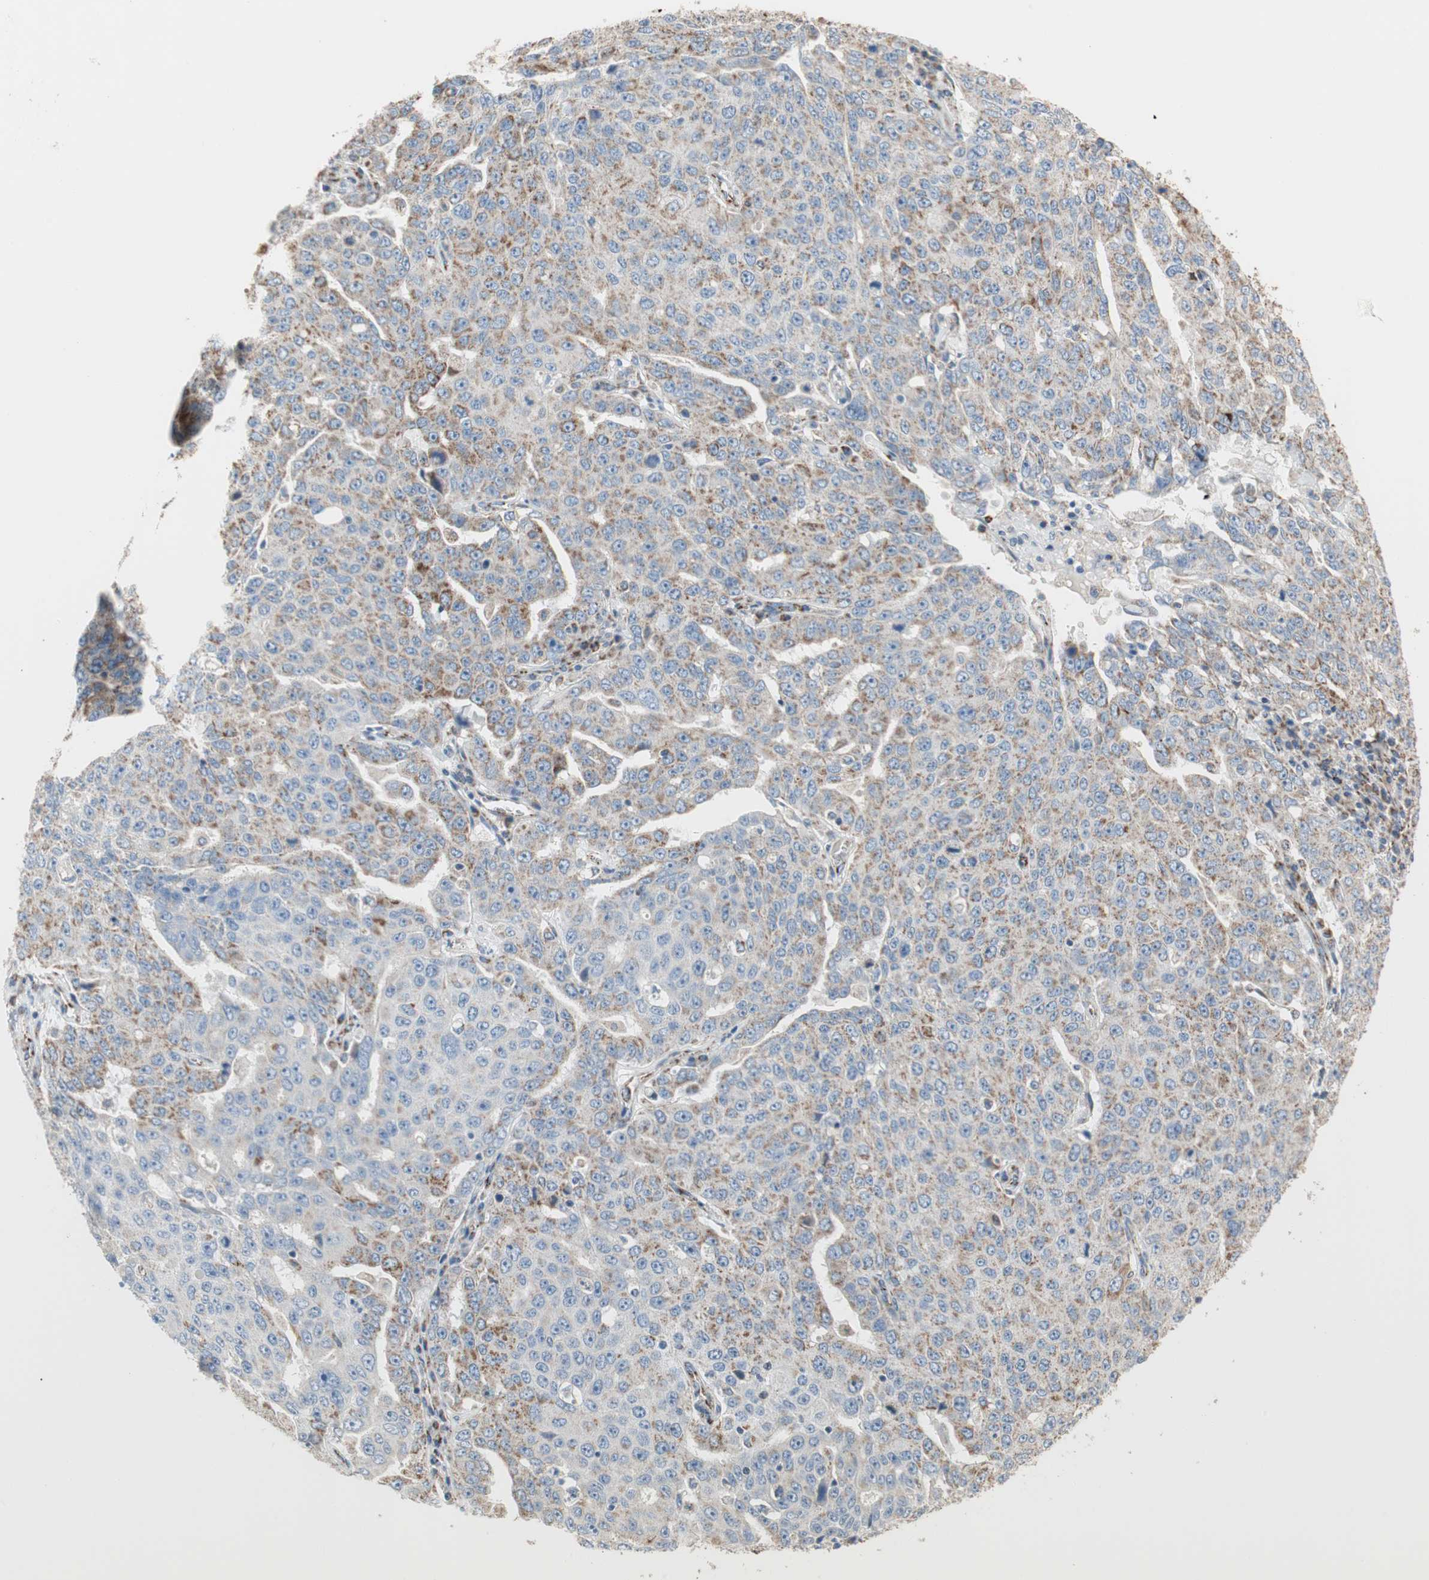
{"staining": {"intensity": "moderate", "quantity": "25%-75%", "location": "cytoplasmic/membranous"}, "tissue": "ovarian cancer", "cell_type": "Tumor cells", "image_type": "cancer", "snomed": [{"axis": "morphology", "description": "Carcinoma, endometroid"}, {"axis": "topography", "description": "Ovary"}], "caption": "Ovarian cancer was stained to show a protein in brown. There is medium levels of moderate cytoplasmic/membranous positivity in approximately 25%-75% of tumor cells. The staining was performed using DAB, with brown indicating positive protein expression. Nuclei are stained blue with hematoxylin.", "gene": "TST", "patient": {"sex": "female", "age": 62}}